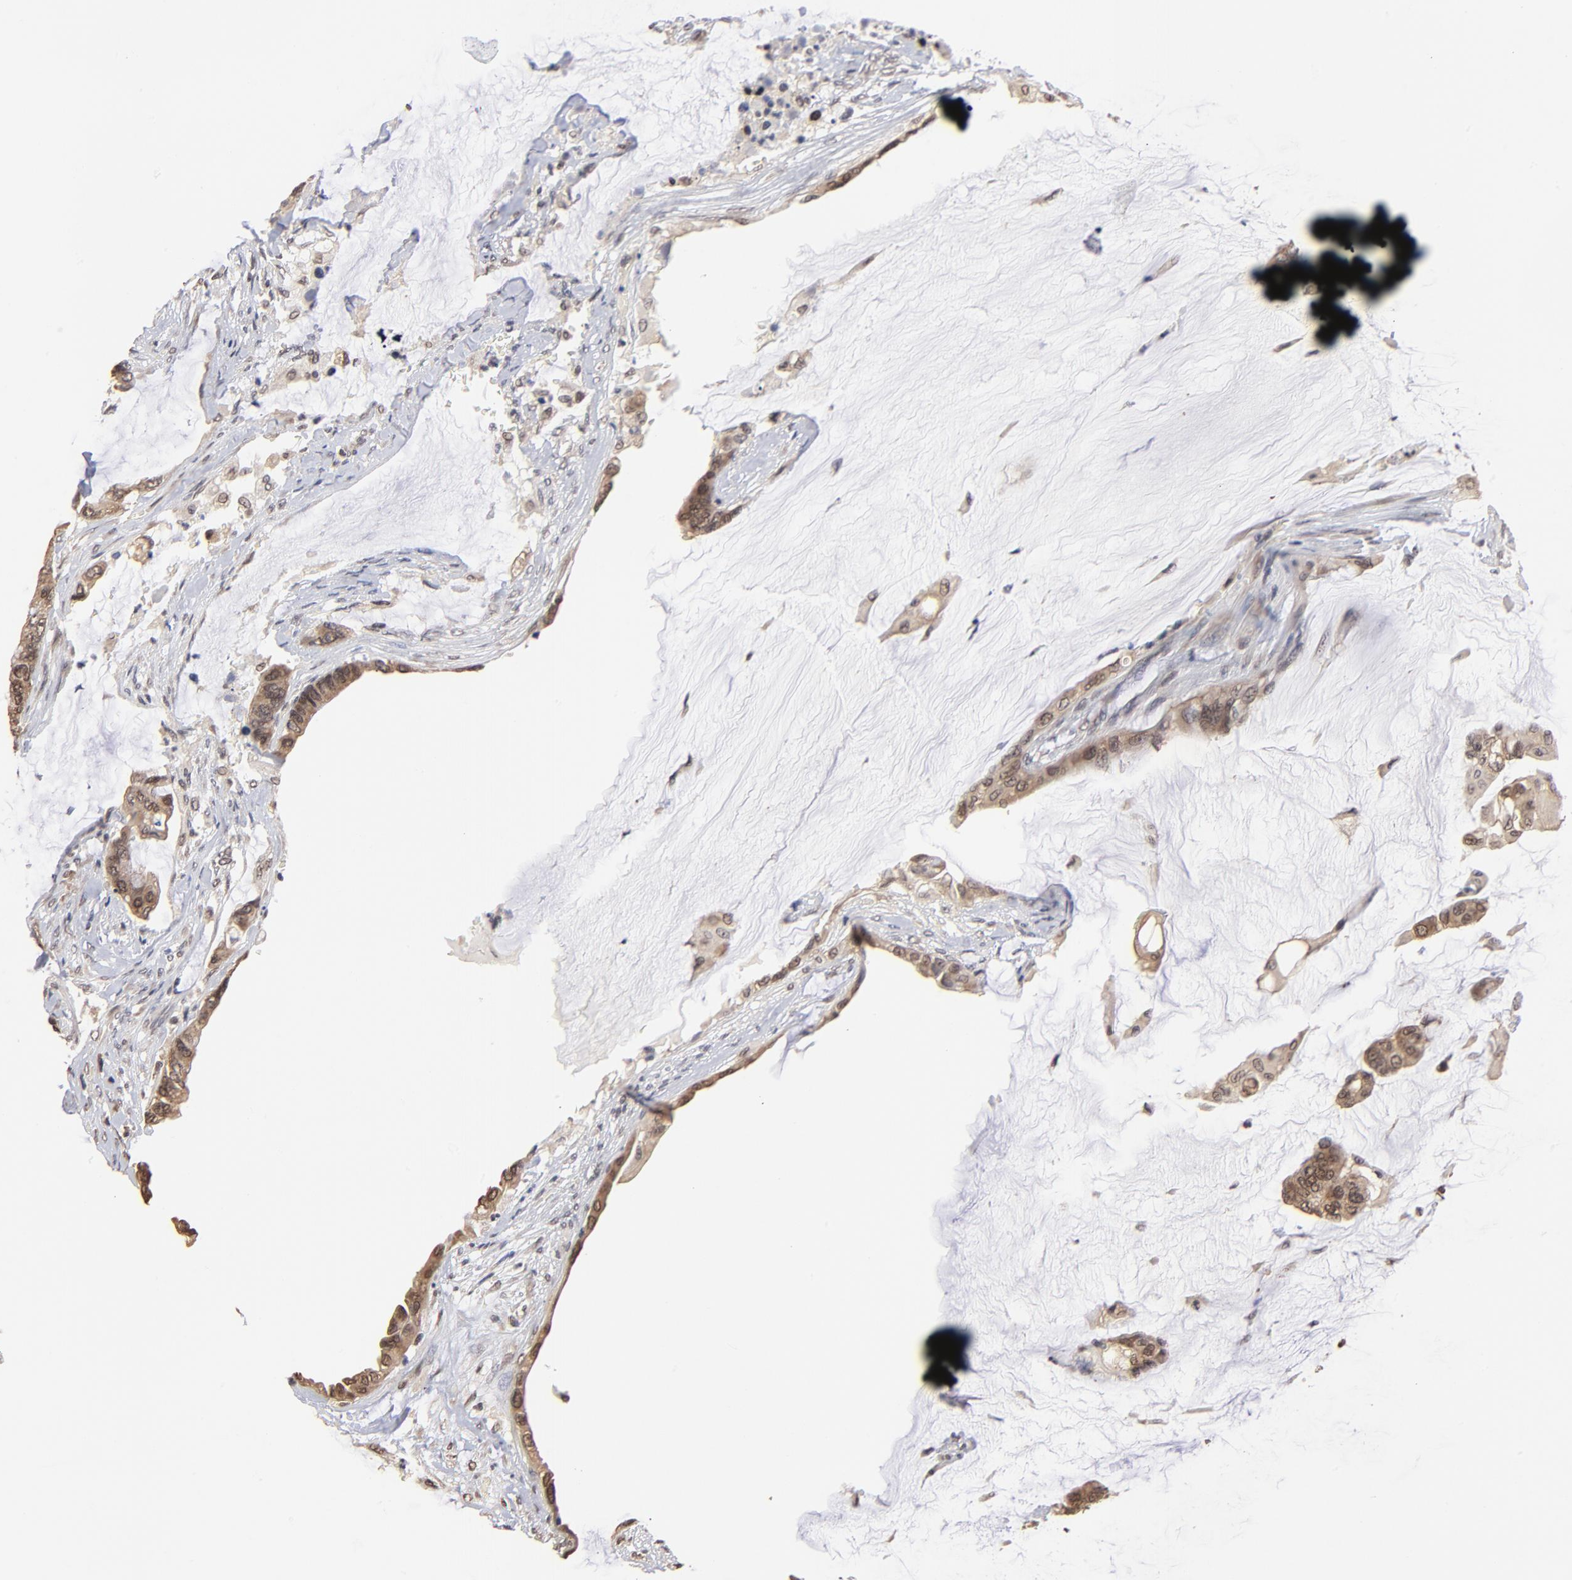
{"staining": {"intensity": "moderate", "quantity": ">75%", "location": "cytoplasmic/membranous,nuclear"}, "tissue": "colorectal cancer", "cell_type": "Tumor cells", "image_type": "cancer", "snomed": [{"axis": "morphology", "description": "Adenocarcinoma, NOS"}, {"axis": "topography", "description": "Rectum"}], "caption": "Immunohistochemistry of human adenocarcinoma (colorectal) shows medium levels of moderate cytoplasmic/membranous and nuclear positivity in approximately >75% of tumor cells.", "gene": "BRPF1", "patient": {"sex": "female", "age": 59}}